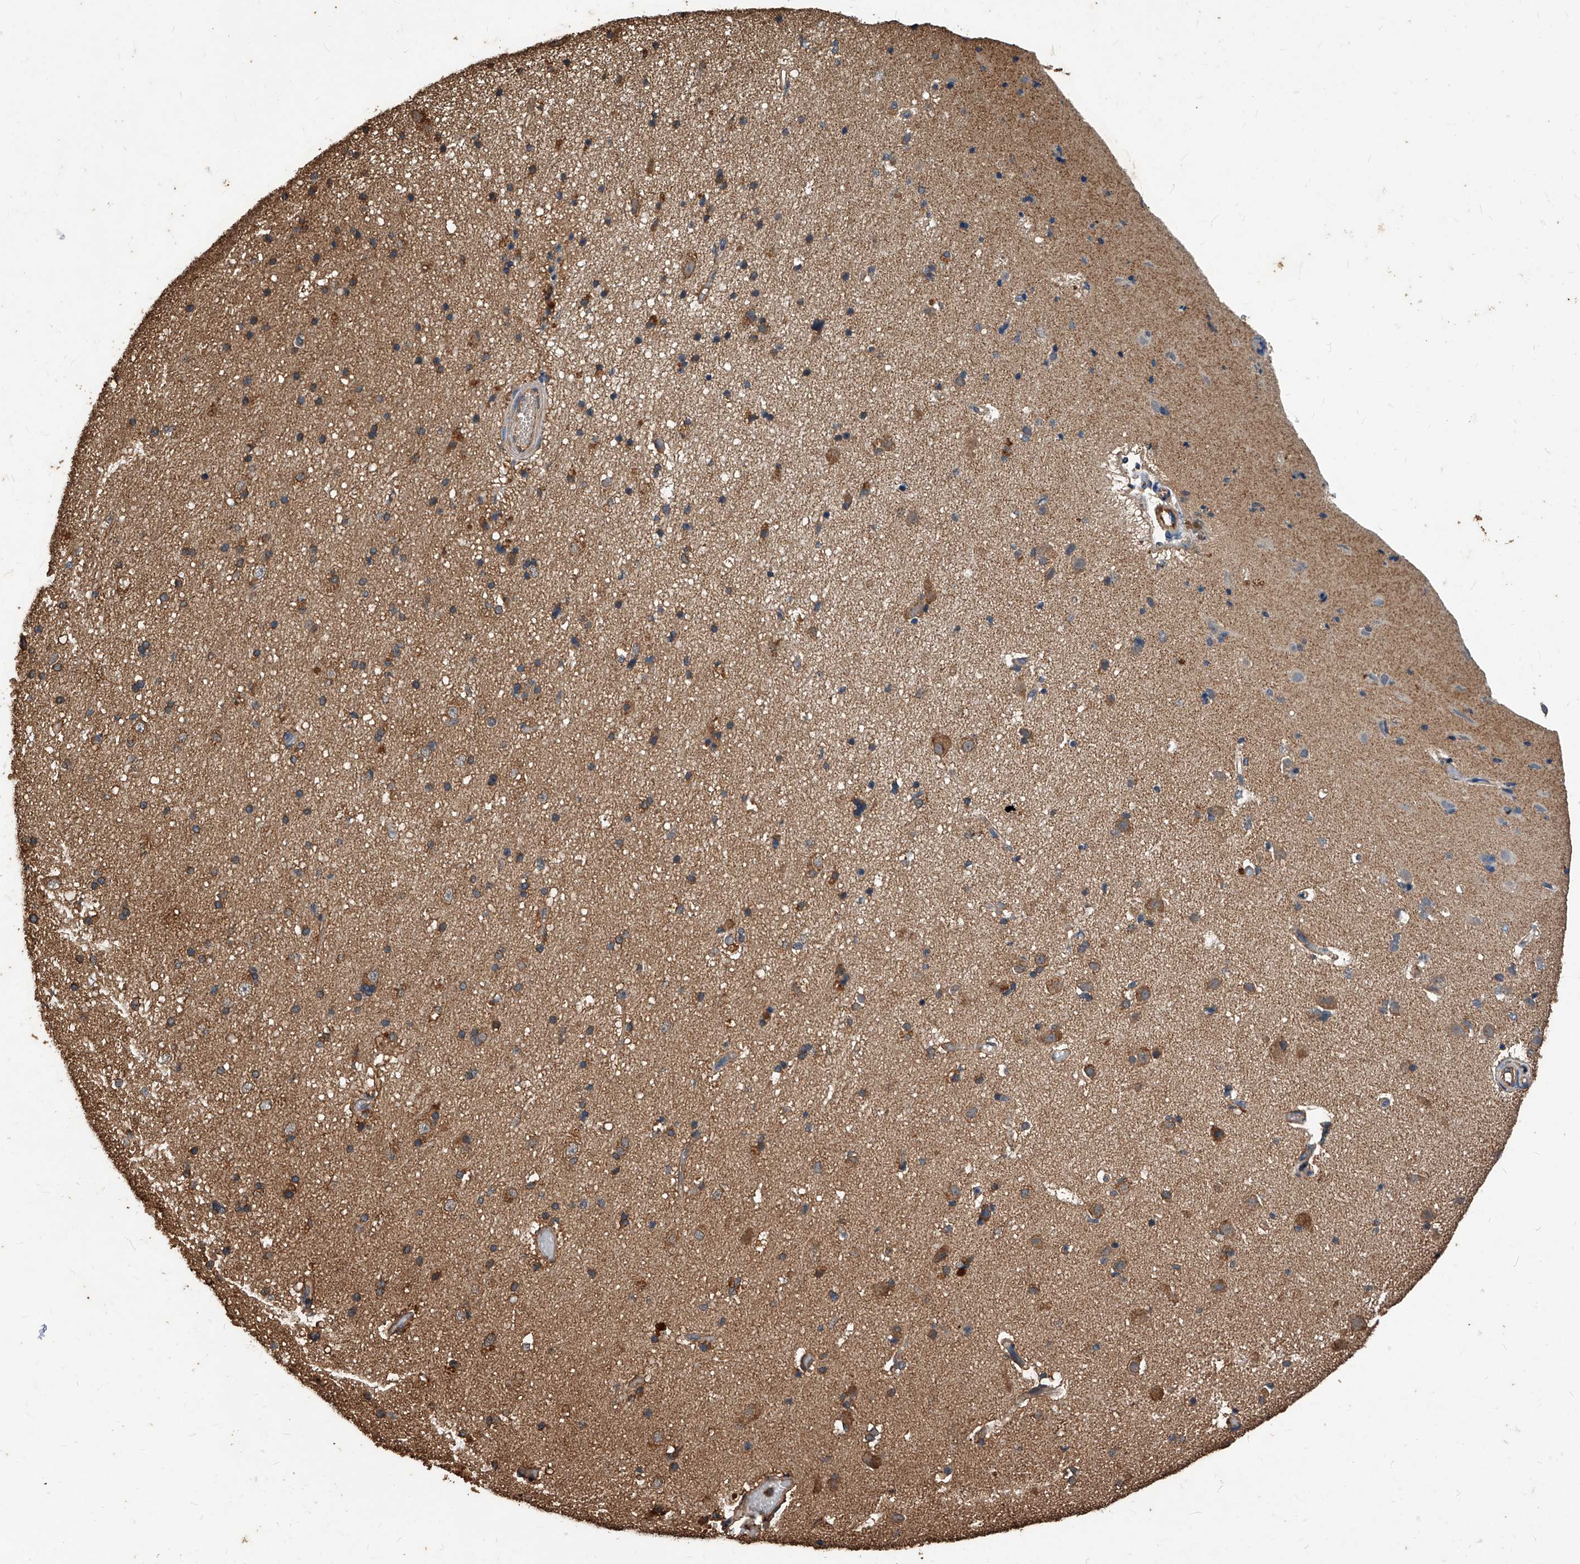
{"staining": {"intensity": "moderate", "quantity": "25%-75%", "location": "cytoplasmic/membranous"}, "tissue": "cerebral cortex", "cell_type": "Endothelial cells", "image_type": "normal", "snomed": [{"axis": "morphology", "description": "Normal tissue, NOS"}, {"axis": "topography", "description": "Cerebral cortex"}], "caption": "High-magnification brightfield microscopy of unremarkable cerebral cortex stained with DAB (brown) and counterstained with hematoxylin (blue). endothelial cells exhibit moderate cytoplasmic/membranous positivity is appreciated in about25%-75% of cells. (DAB IHC with brightfield microscopy, high magnification).", "gene": "UCP2", "patient": {"sex": "male", "age": 34}}